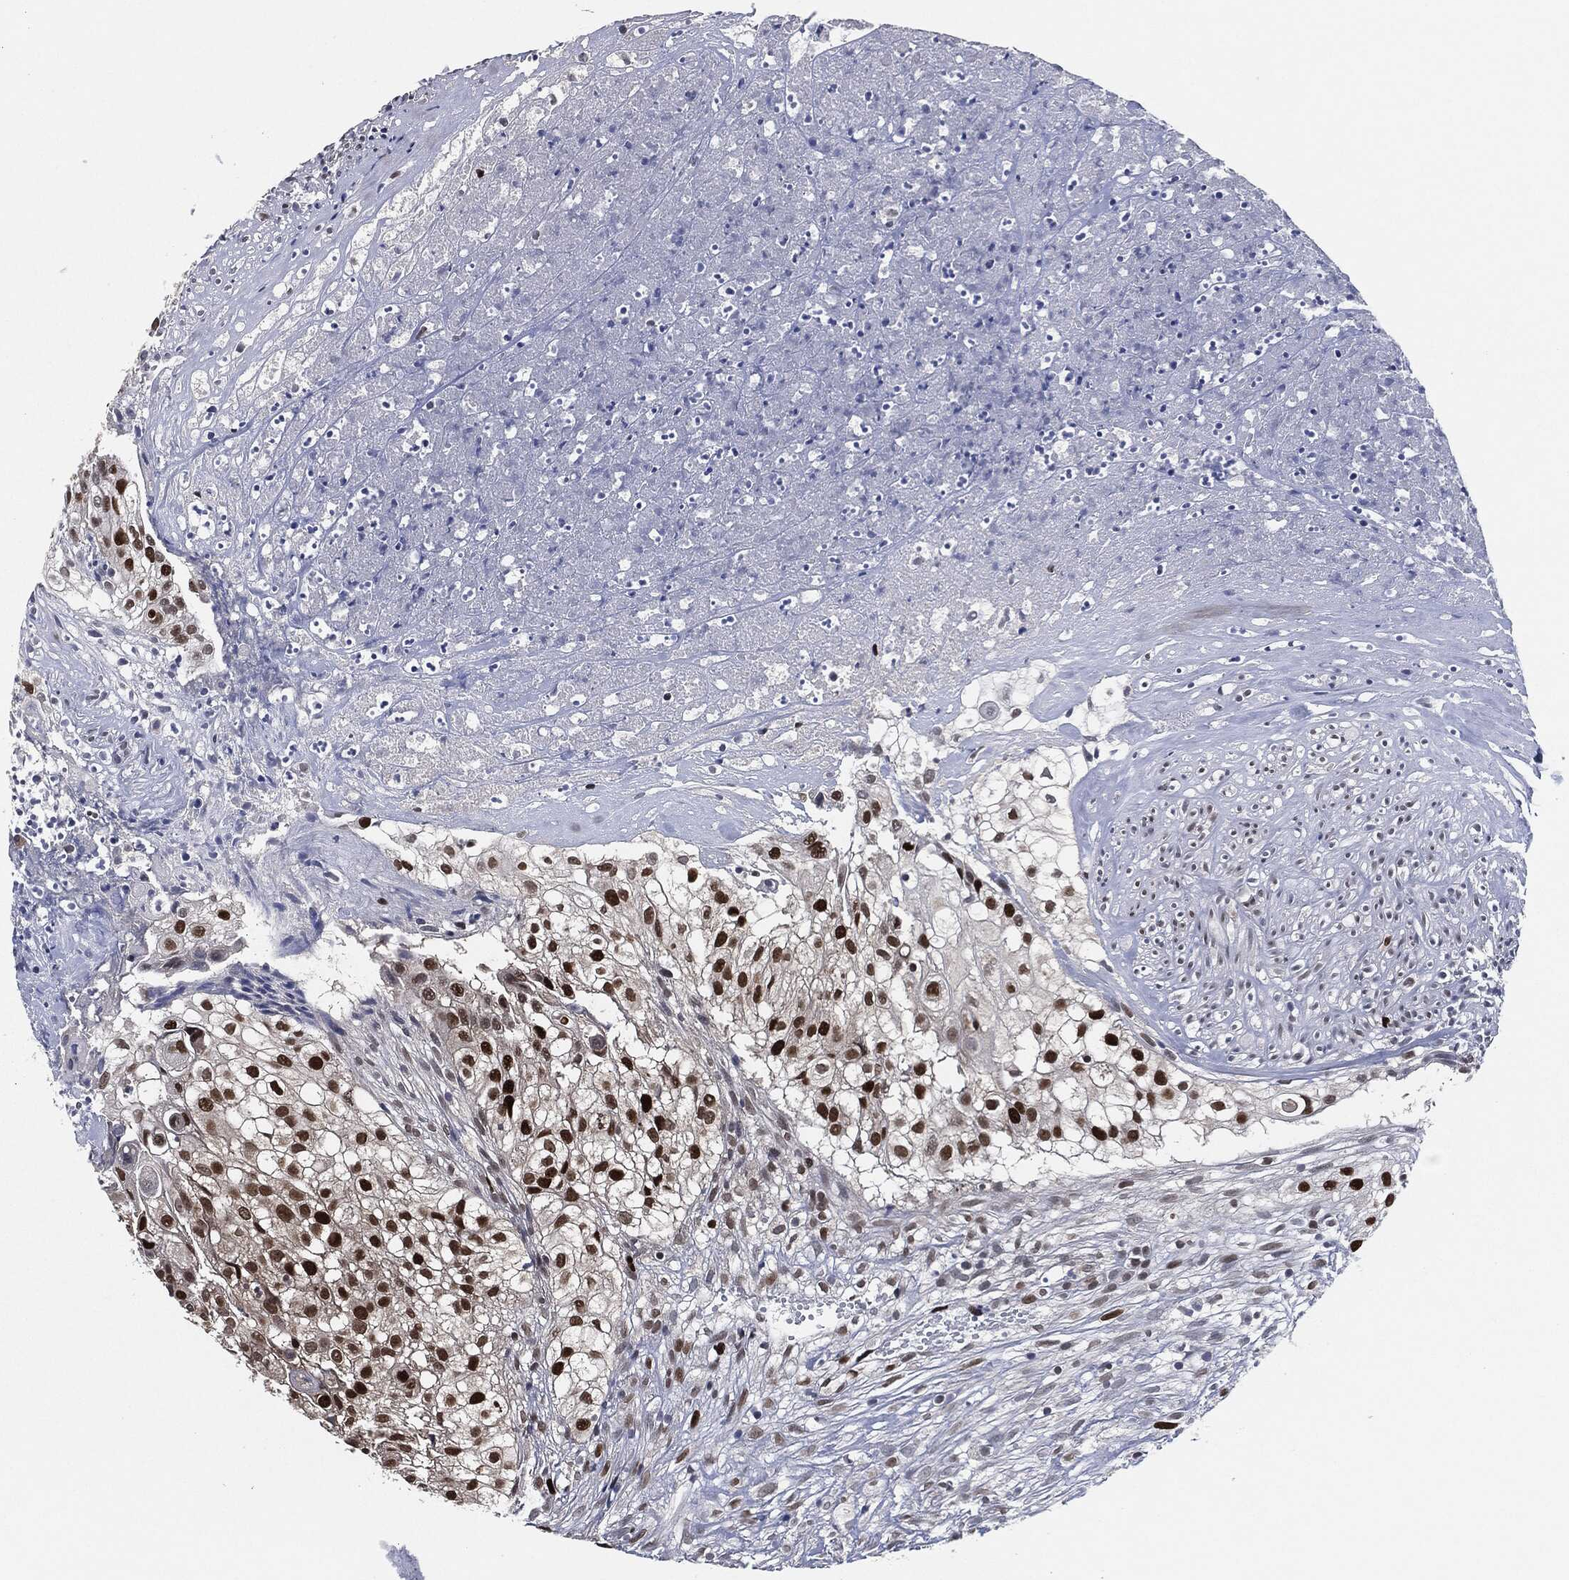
{"staining": {"intensity": "strong", "quantity": "25%-75%", "location": "nuclear"}, "tissue": "urothelial cancer", "cell_type": "Tumor cells", "image_type": "cancer", "snomed": [{"axis": "morphology", "description": "Urothelial carcinoma, High grade"}, {"axis": "topography", "description": "Urinary bladder"}], "caption": "Strong nuclear staining is appreciated in approximately 25%-75% of tumor cells in urothelial cancer.", "gene": "PCNA", "patient": {"sex": "female", "age": 79}}